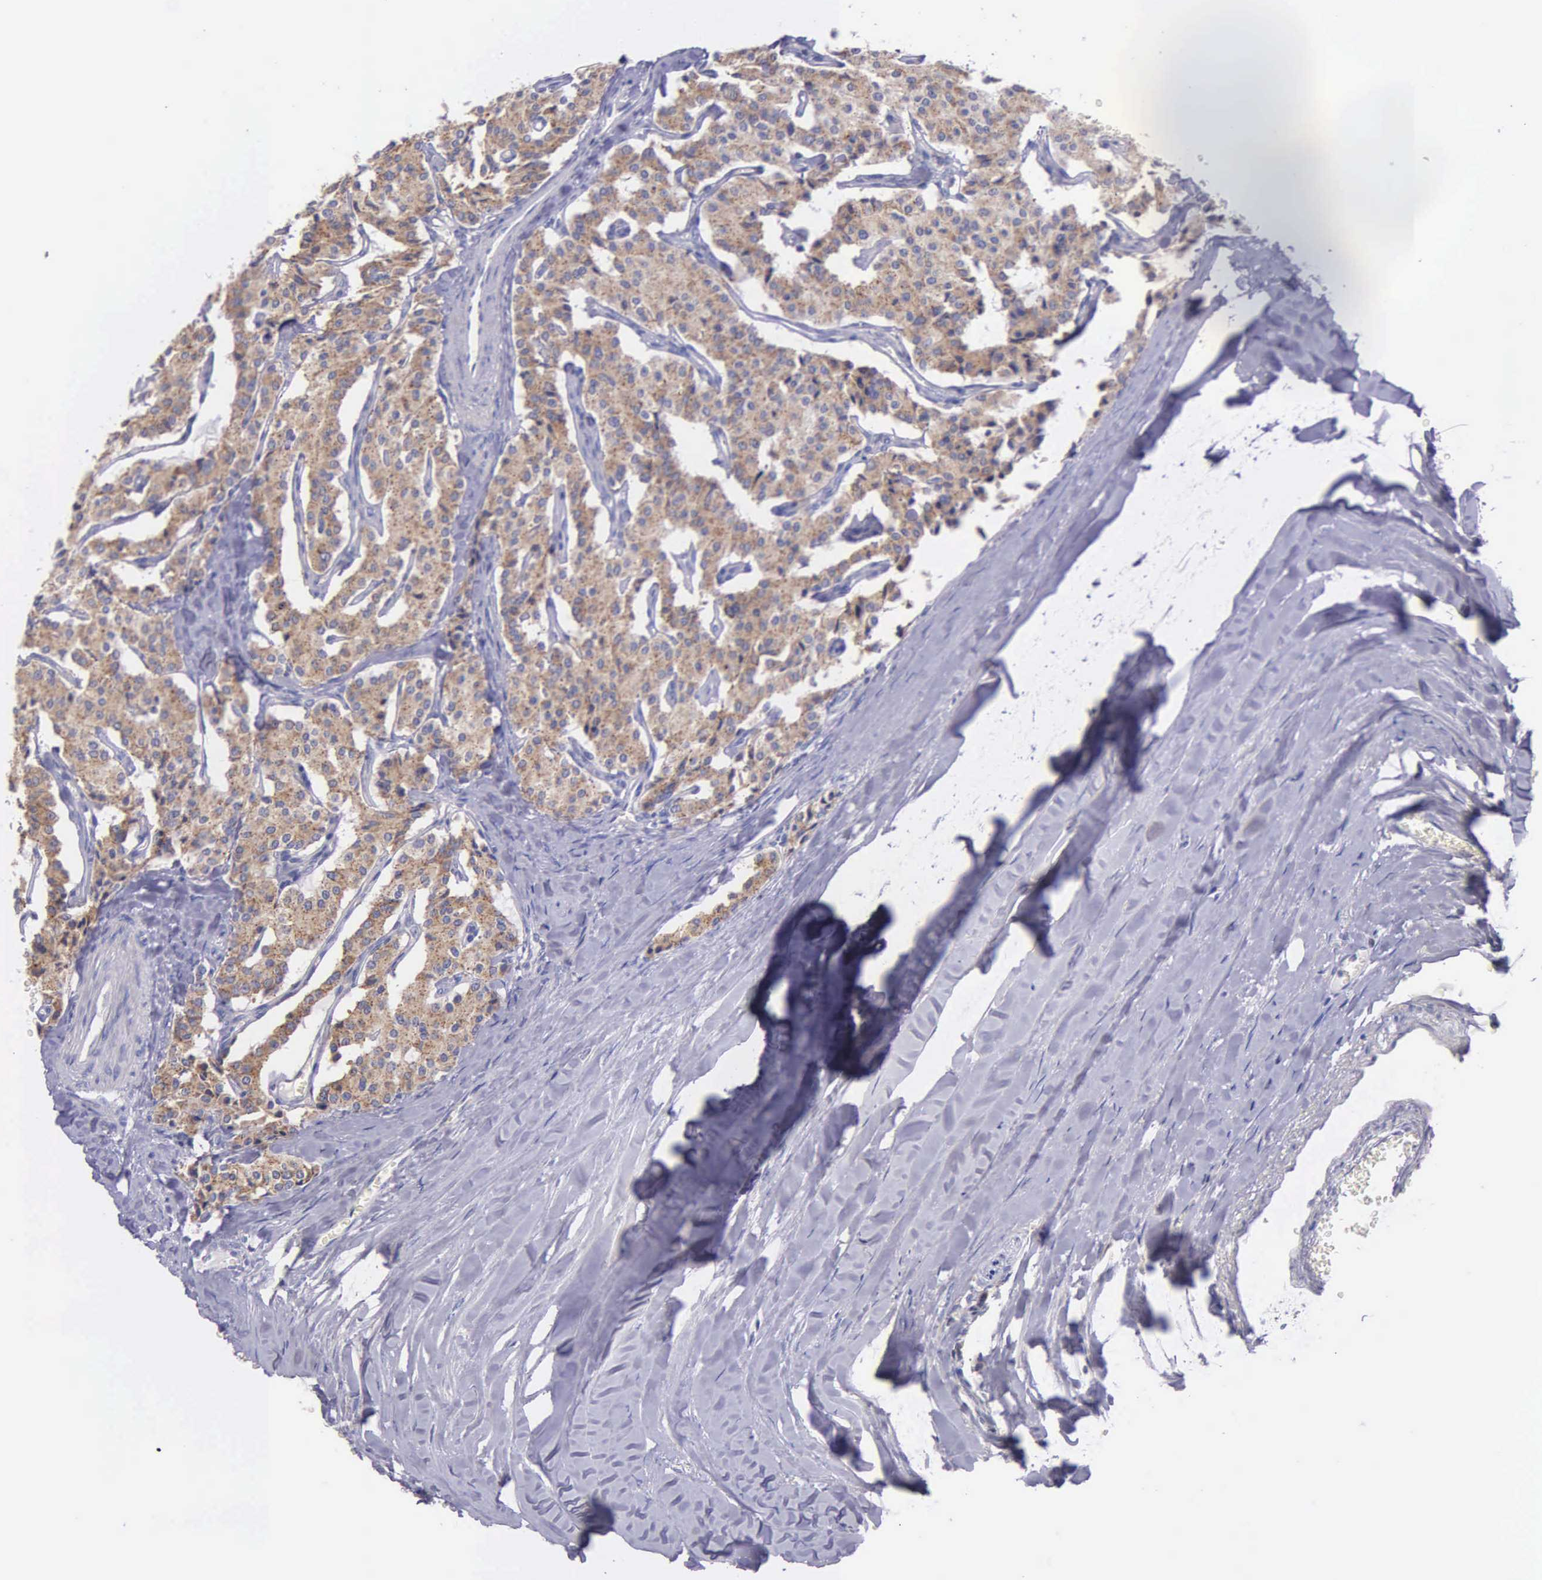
{"staining": {"intensity": "moderate", "quantity": ">75%", "location": "cytoplasmic/membranous"}, "tissue": "carcinoid", "cell_type": "Tumor cells", "image_type": "cancer", "snomed": [{"axis": "morphology", "description": "Carcinoid, malignant, NOS"}, {"axis": "topography", "description": "Bronchus"}], "caption": "Malignant carcinoid stained with IHC demonstrates moderate cytoplasmic/membranous positivity in approximately >75% of tumor cells. (Stains: DAB in brown, nuclei in blue, Microscopy: brightfield microscopy at high magnification).", "gene": "MIA2", "patient": {"sex": "male", "age": 55}}